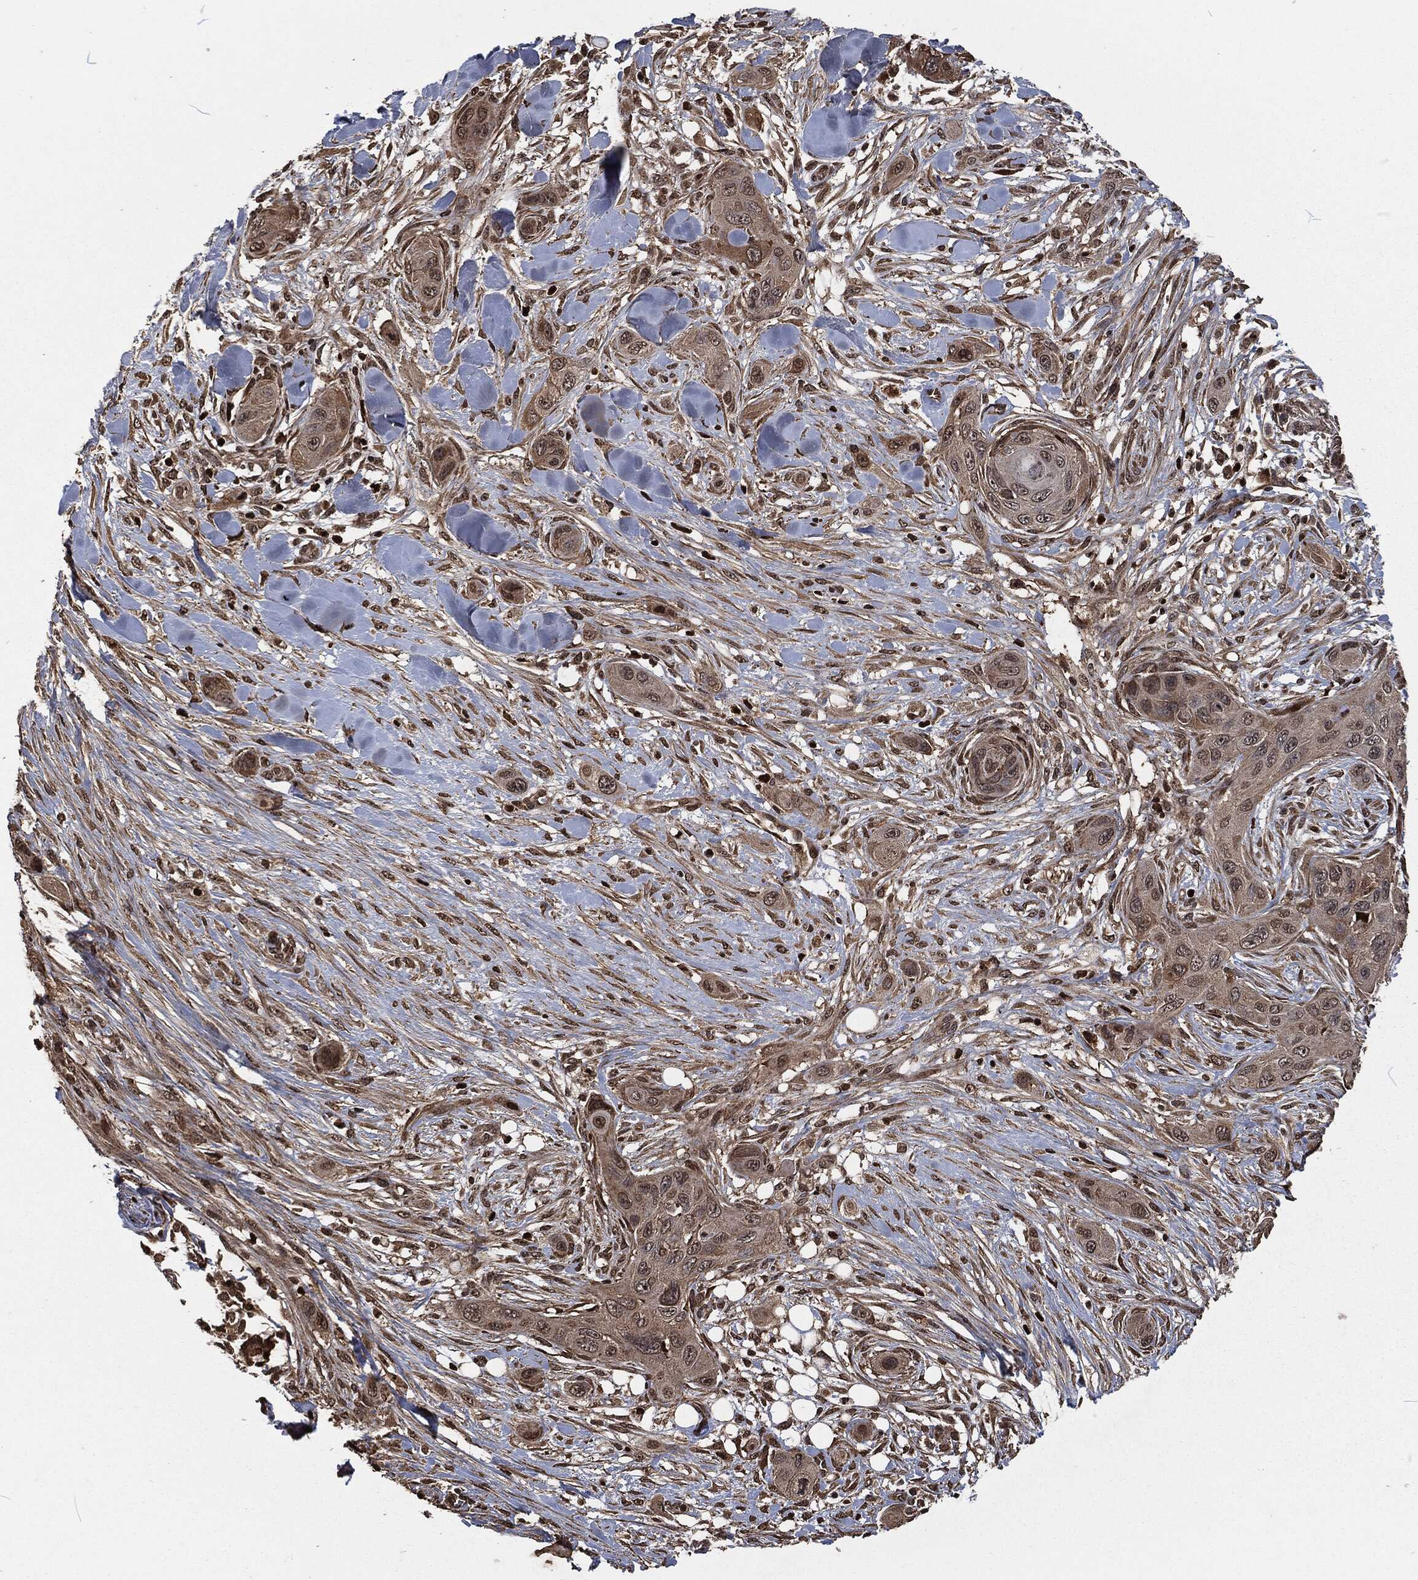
{"staining": {"intensity": "moderate", "quantity": "25%-75%", "location": "nuclear"}, "tissue": "skin cancer", "cell_type": "Tumor cells", "image_type": "cancer", "snomed": [{"axis": "morphology", "description": "Squamous cell carcinoma, NOS"}, {"axis": "topography", "description": "Skin"}], "caption": "Moderate nuclear positivity is present in approximately 25%-75% of tumor cells in skin squamous cell carcinoma.", "gene": "SNAI1", "patient": {"sex": "male", "age": 78}}